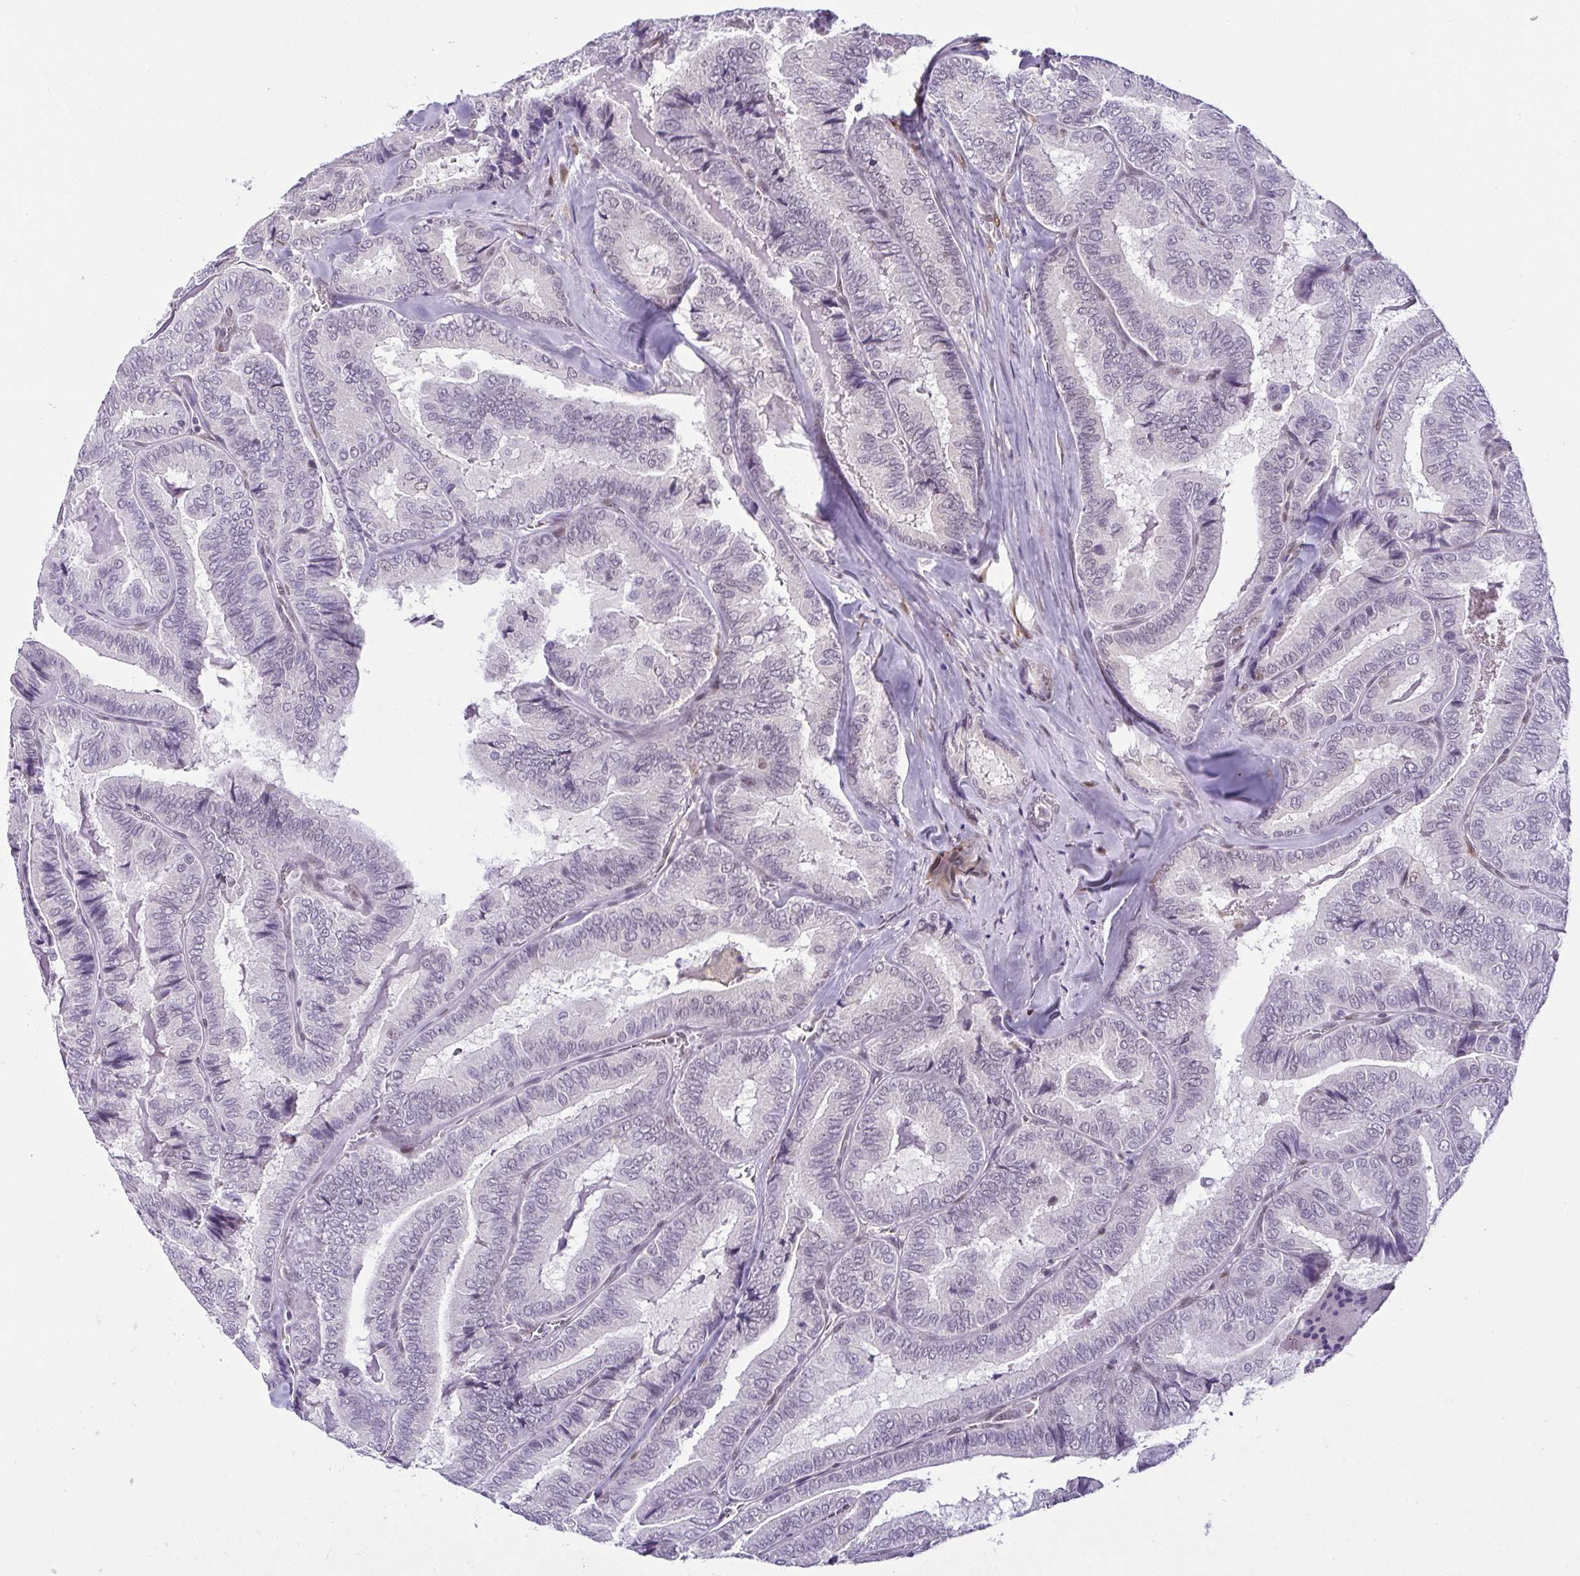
{"staining": {"intensity": "negative", "quantity": "none", "location": "none"}, "tissue": "thyroid cancer", "cell_type": "Tumor cells", "image_type": "cancer", "snomed": [{"axis": "morphology", "description": "Papillary adenocarcinoma, NOS"}, {"axis": "topography", "description": "Thyroid gland"}], "caption": "Protein analysis of thyroid papillary adenocarcinoma reveals no significant expression in tumor cells.", "gene": "RBM3", "patient": {"sex": "female", "age": 75}}